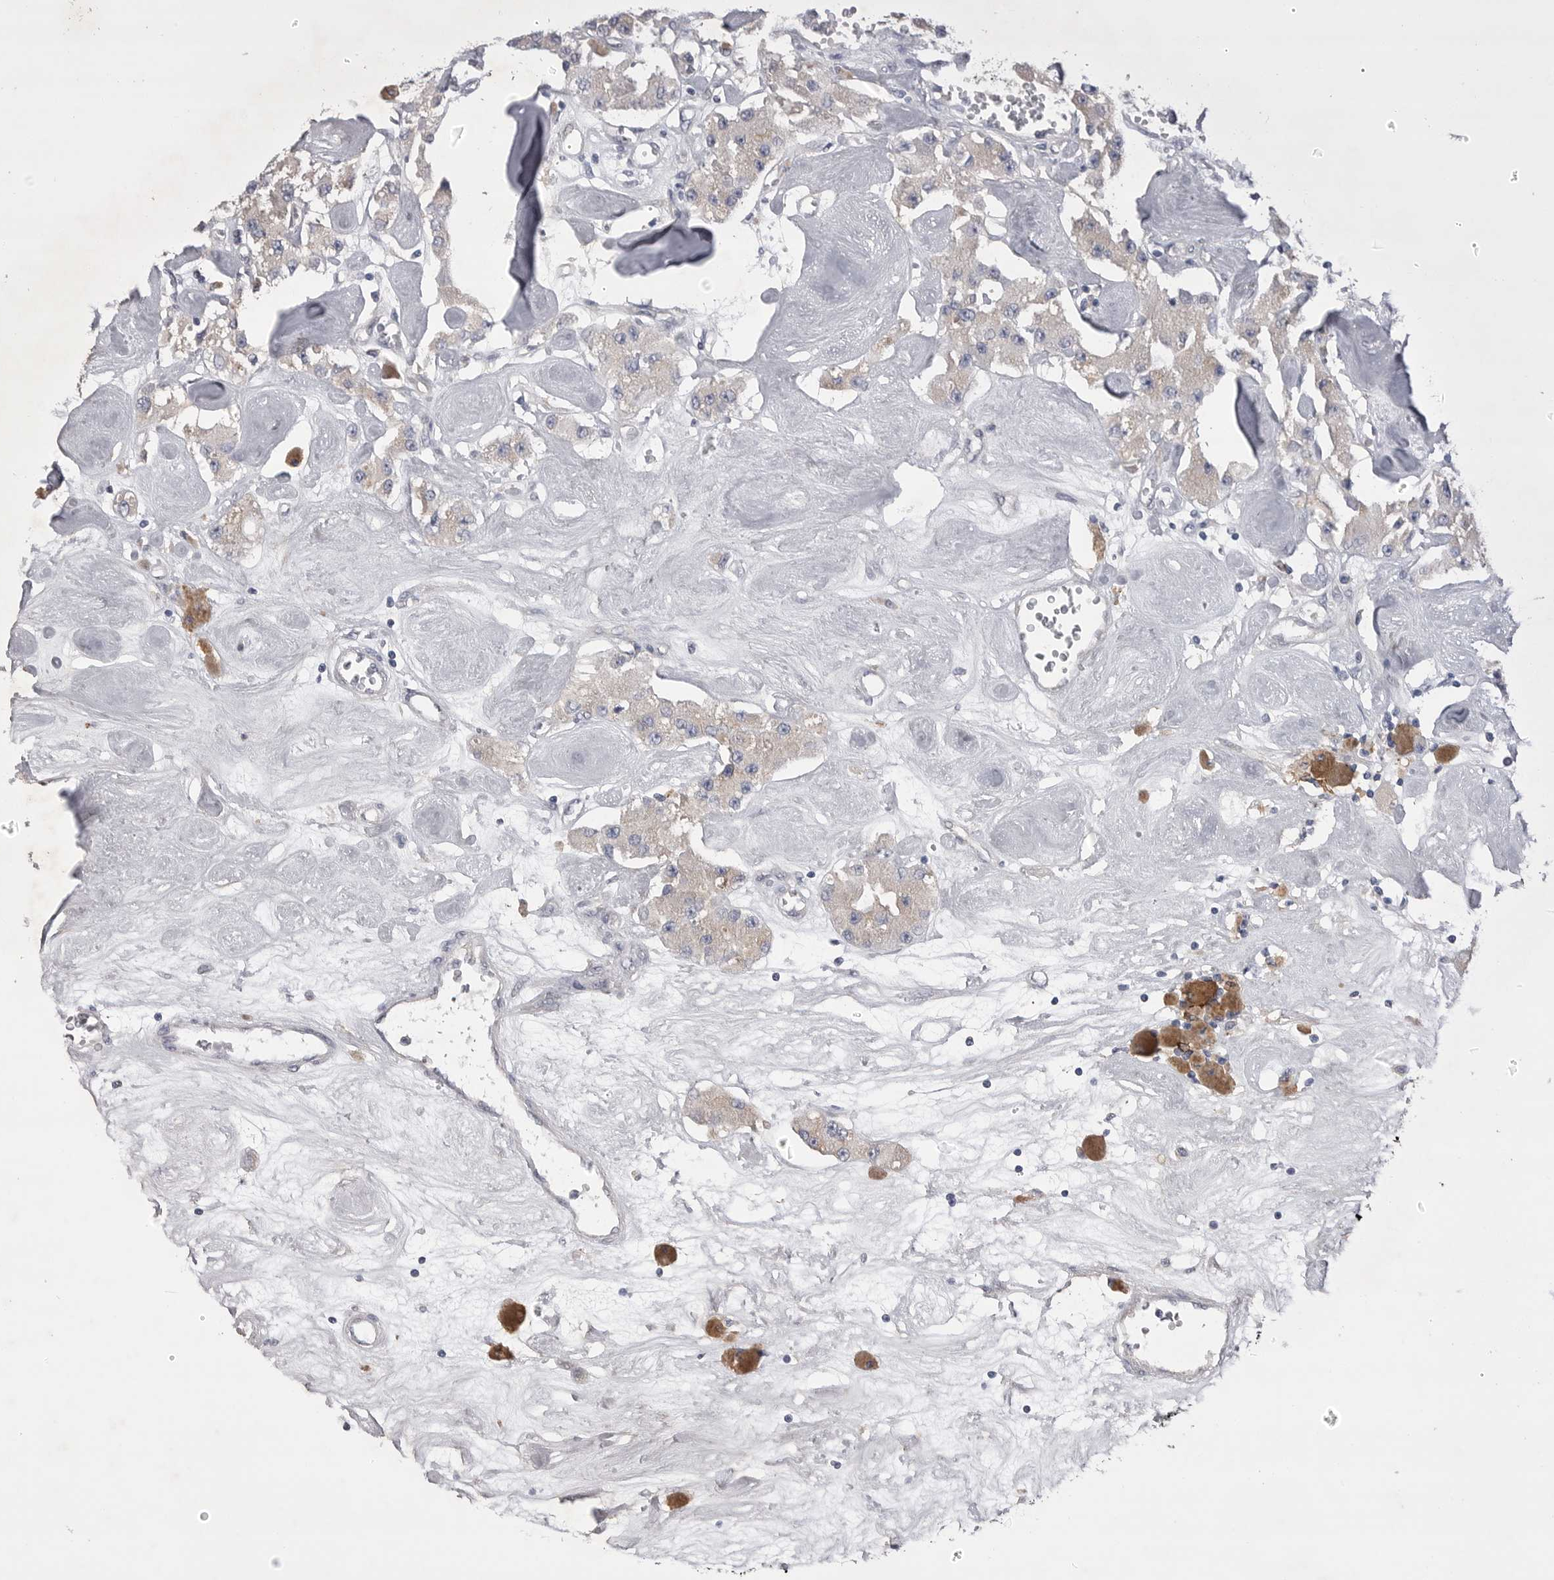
{"staining": {"intensity": "weak", "quantity": "<25%", "location": "cytoplasmic/membranous"}, "tissue": "carcinoid", "cell_type": "Tumor cells", "image_type": "cancer", "snomed": [{"axis": "morphology", "description": "Carcinoid, malignant, NOS"}, {"axis": "topography", "description": "Pancreas"}], "caption": "Immunohistochemistry (IHC) micrograph of human malignant carcinoid stained for a protein (brown), which reveals no positivity in tumor cells. (Stains: DAB (3,3'-diaminobenzidine) IHC with hematoxylin counter stain, Microscopy: brightfield microscopy at high magnification).", "gene": "VAC14", "patient": {"sex": "male", "age": 41}}